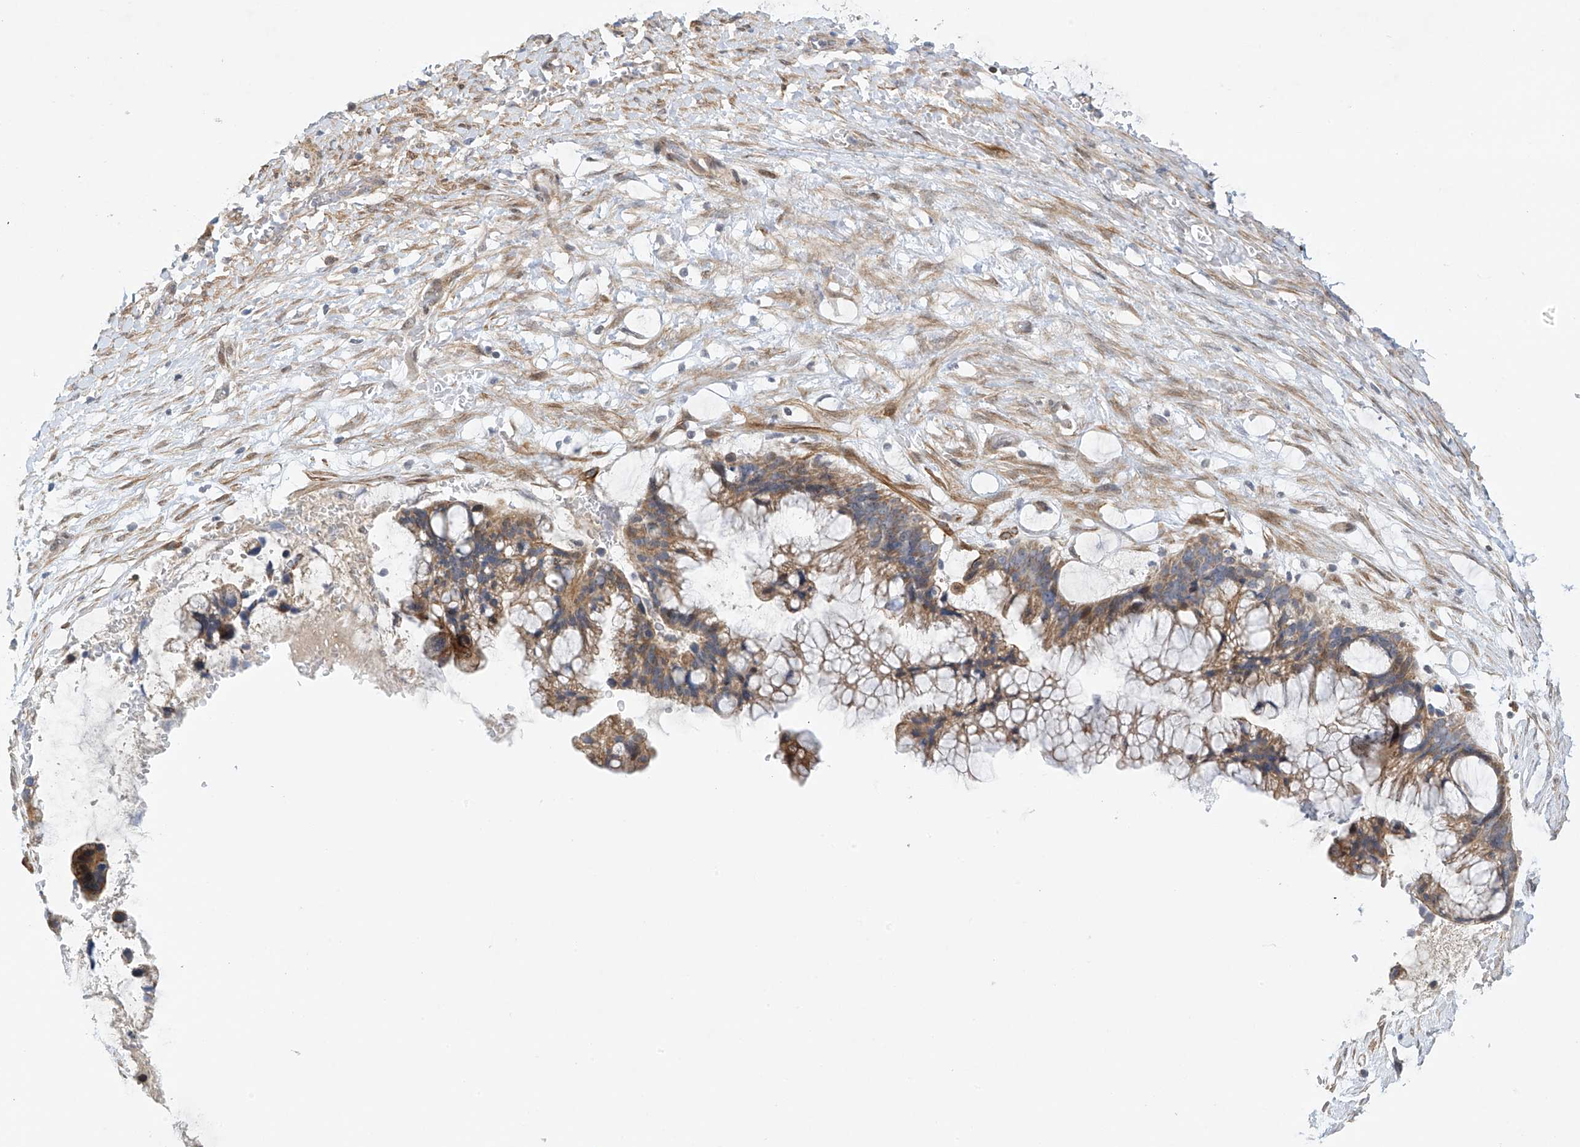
{"staining": {"intensity": "moderate", "quantity": ">75%", "location": "cytoplasmic/membranous"}, "tissue": "ovarian cancer", "cell_type": "Tumor cells", "image_type": "cancer", "snomed": [{"axis": "morphology", "description": "Cystadenocarcinoma, mucinous, NOS"}, {"axis": "topography", "description": "Ovary"}], "caption": "DAB immunohistochemical staining of human ovarian mucinous cystadenocarcinoma reveals moderate cytoplasmic/membranous protein expression in approximately >75% of tumor cells. The protein is stained brown, and the nuclei are stained in blue (DAB (3,3'-diaminobenzidine) IHC with brightfield microscopy, high magnification).", "gene": "ZNF641", "patient": {"sex": "female", "age": 37}}